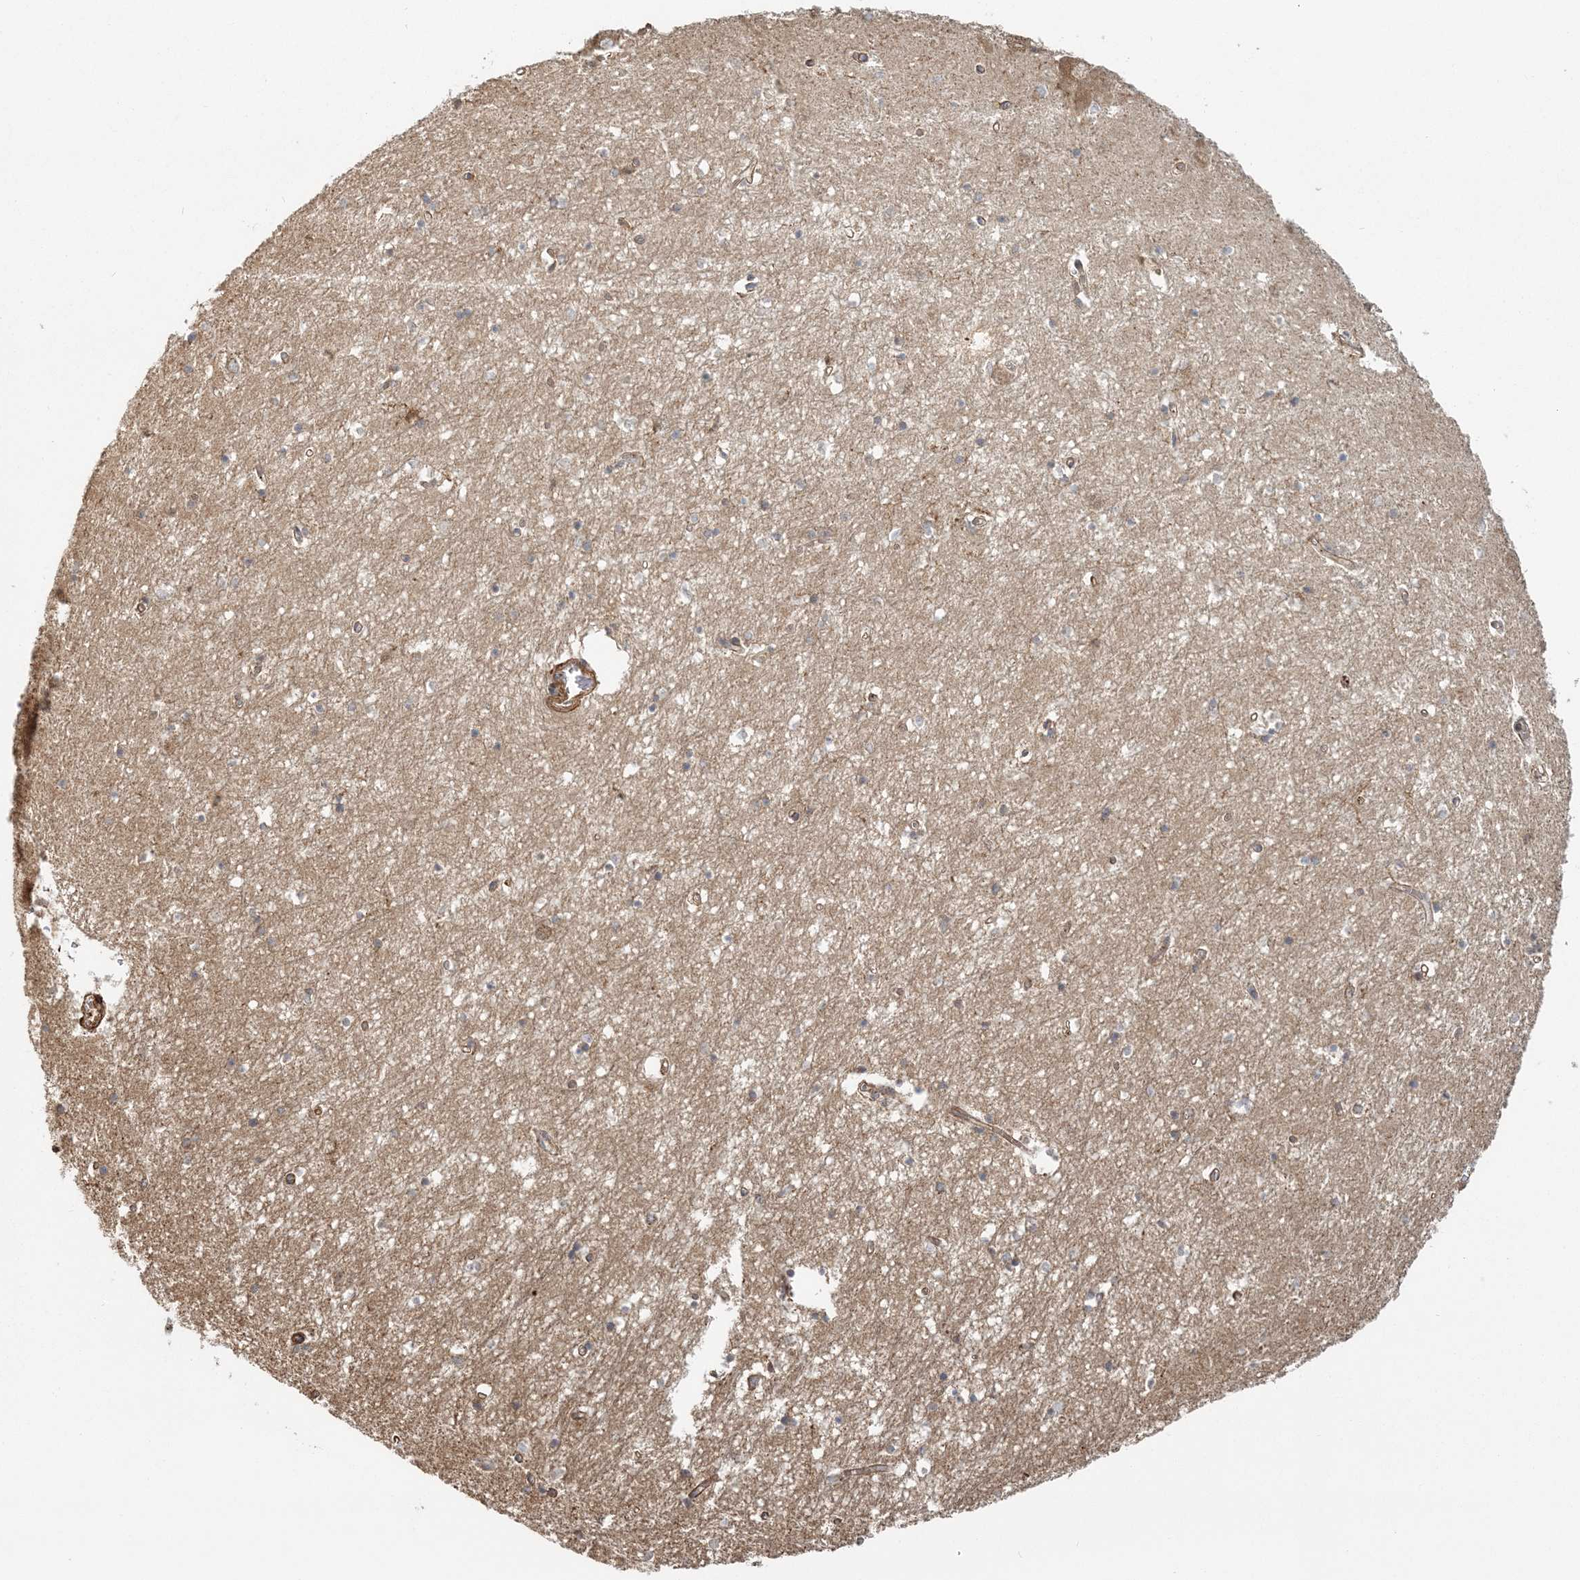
{"staining": {"intensity": "weak", "quantity": "<25%", "location": "cytoplasmic/membranous"}, "tissue": "hippocampus", "cell_type": "Glial cells", "image_type": "normal", "snomed": [{"axis": "morphology", "description": "Normal tissue, NOS"}, {"axis": "topography", "description": "Hippocampus"}], "caption": "IHC image of unremarkable hippocampus: hippocampus stained with DAB shows no significant protein positivity in glial cells.", "gene": "TRAF3IP2", "patient": {"sex": "male", "age": 70}}